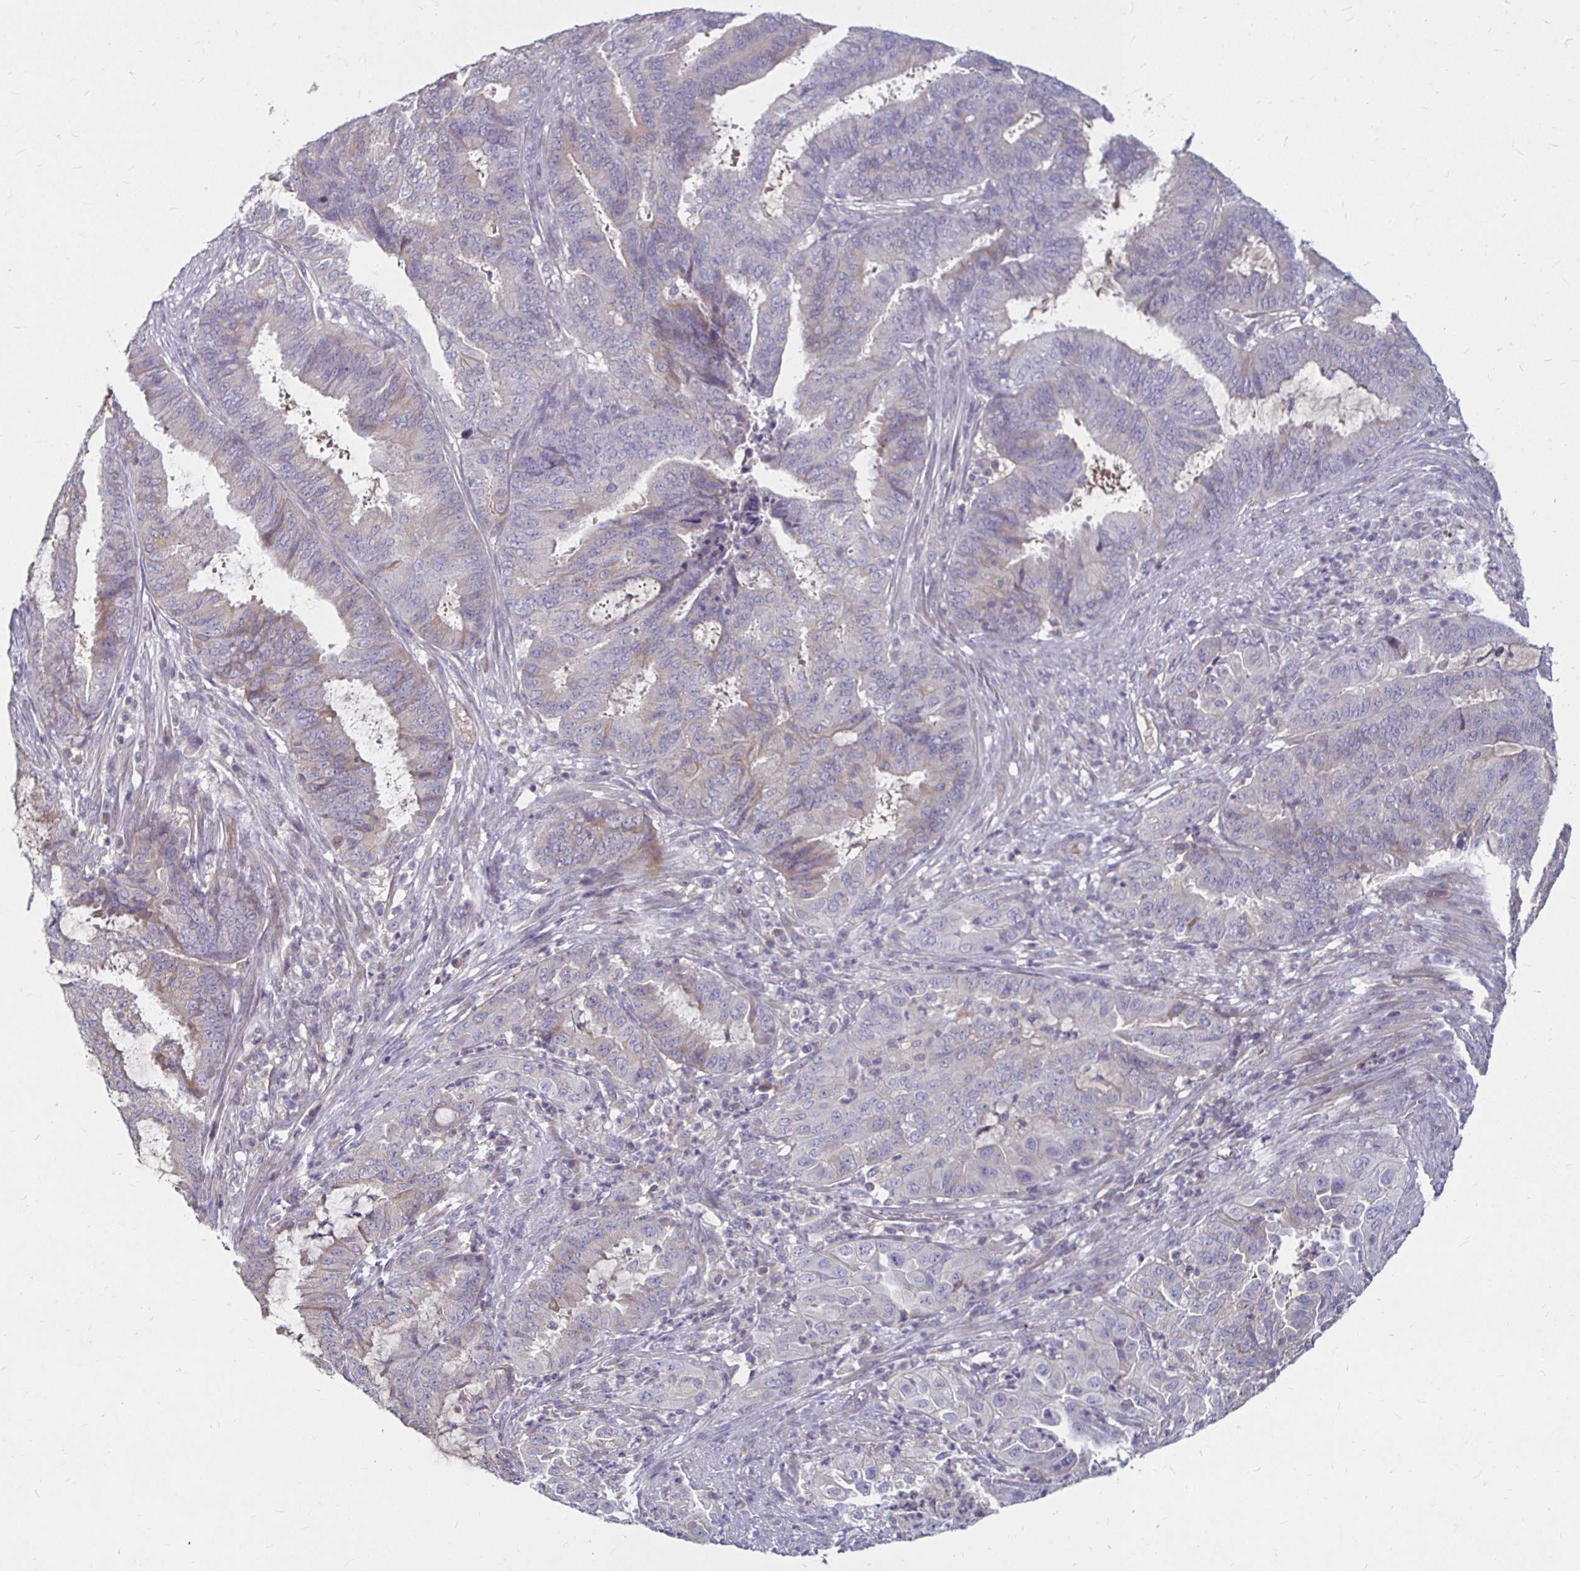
{"staining": {"intensity": "weak", "quantity": "25%-75%", "location": "cytoplasmic/membranous"}, "tissue": "endometrial cancer", "cell_type": "Tumor cells", "image_type": "cancer", "snomed": [{"axis": "morphology", "description": "Adenocarcinoma, NOS"}, {"axis": "topography", "description": "Endometrium"}], "caption": "Immunohistochemical staining of human adenocarcinoma (endometrial) displays low levels of weak cytoplasmic/membranous expression in about 25%-75% of tumor cells.", "gene": "RNF144B", "patient": {"sex": "female", "age": 51}}